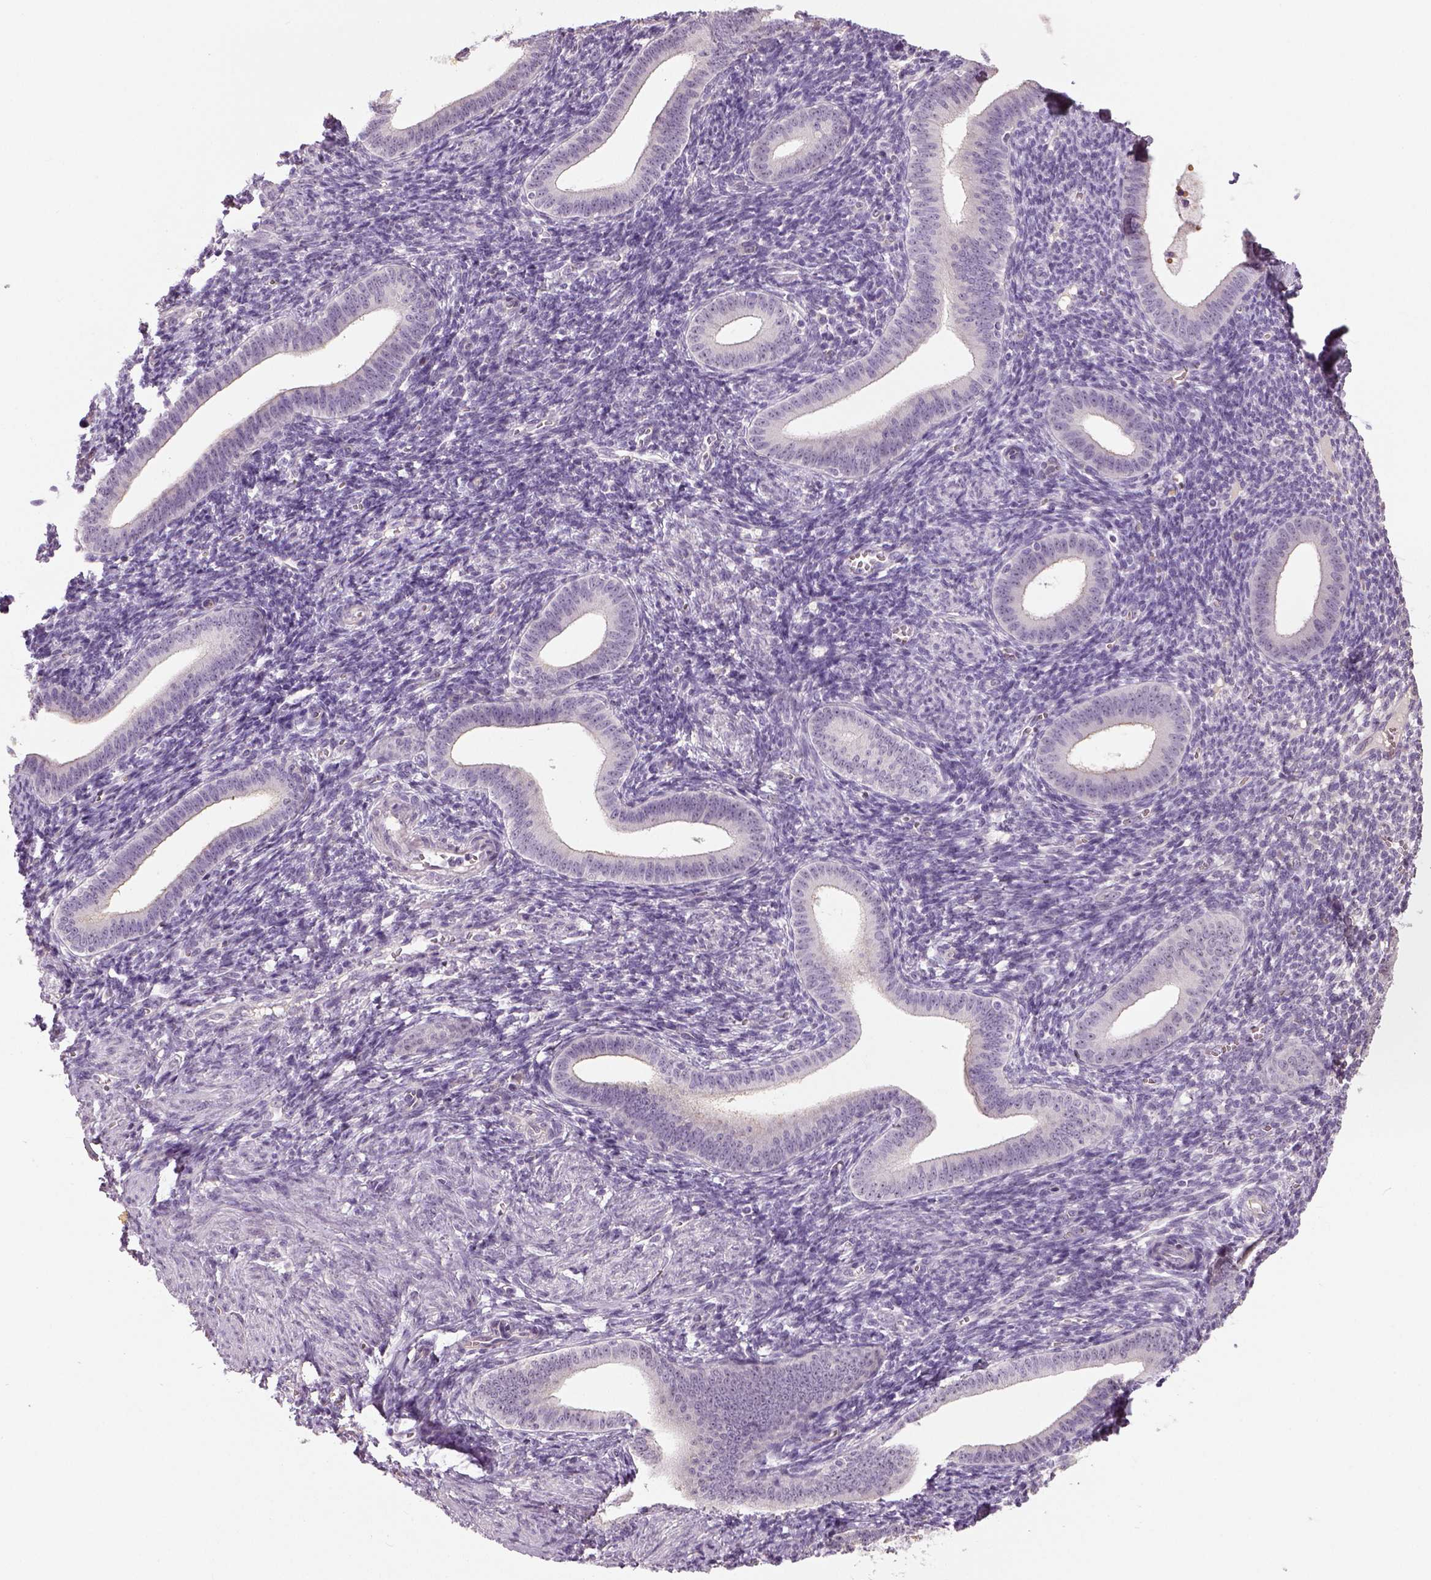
{"staining": {"intensity": "negative", "quantity": "none", "location": "none"}, "tissue": "endometrium", "cell_type": "Cells in endometrial stroma", "image_type": "normal", "snomed": [{"axis": "morphology", "description": "Normal tissue, NOS"}, {"axis": "topography", "description": "Endometrium"}], "caption": "High power microscopy histopathology image of an immunohistochemistry image of normal endometrium, revealing no significant staining in cells in endometrial stroma. The staining is performed using DAB (3,3'-diaminobenzidine) brown chromogen with nuclei counter-stained in using hematoxylin.", "gene": "NECAB1", "patient": {"sex": "female", "age": 25}}